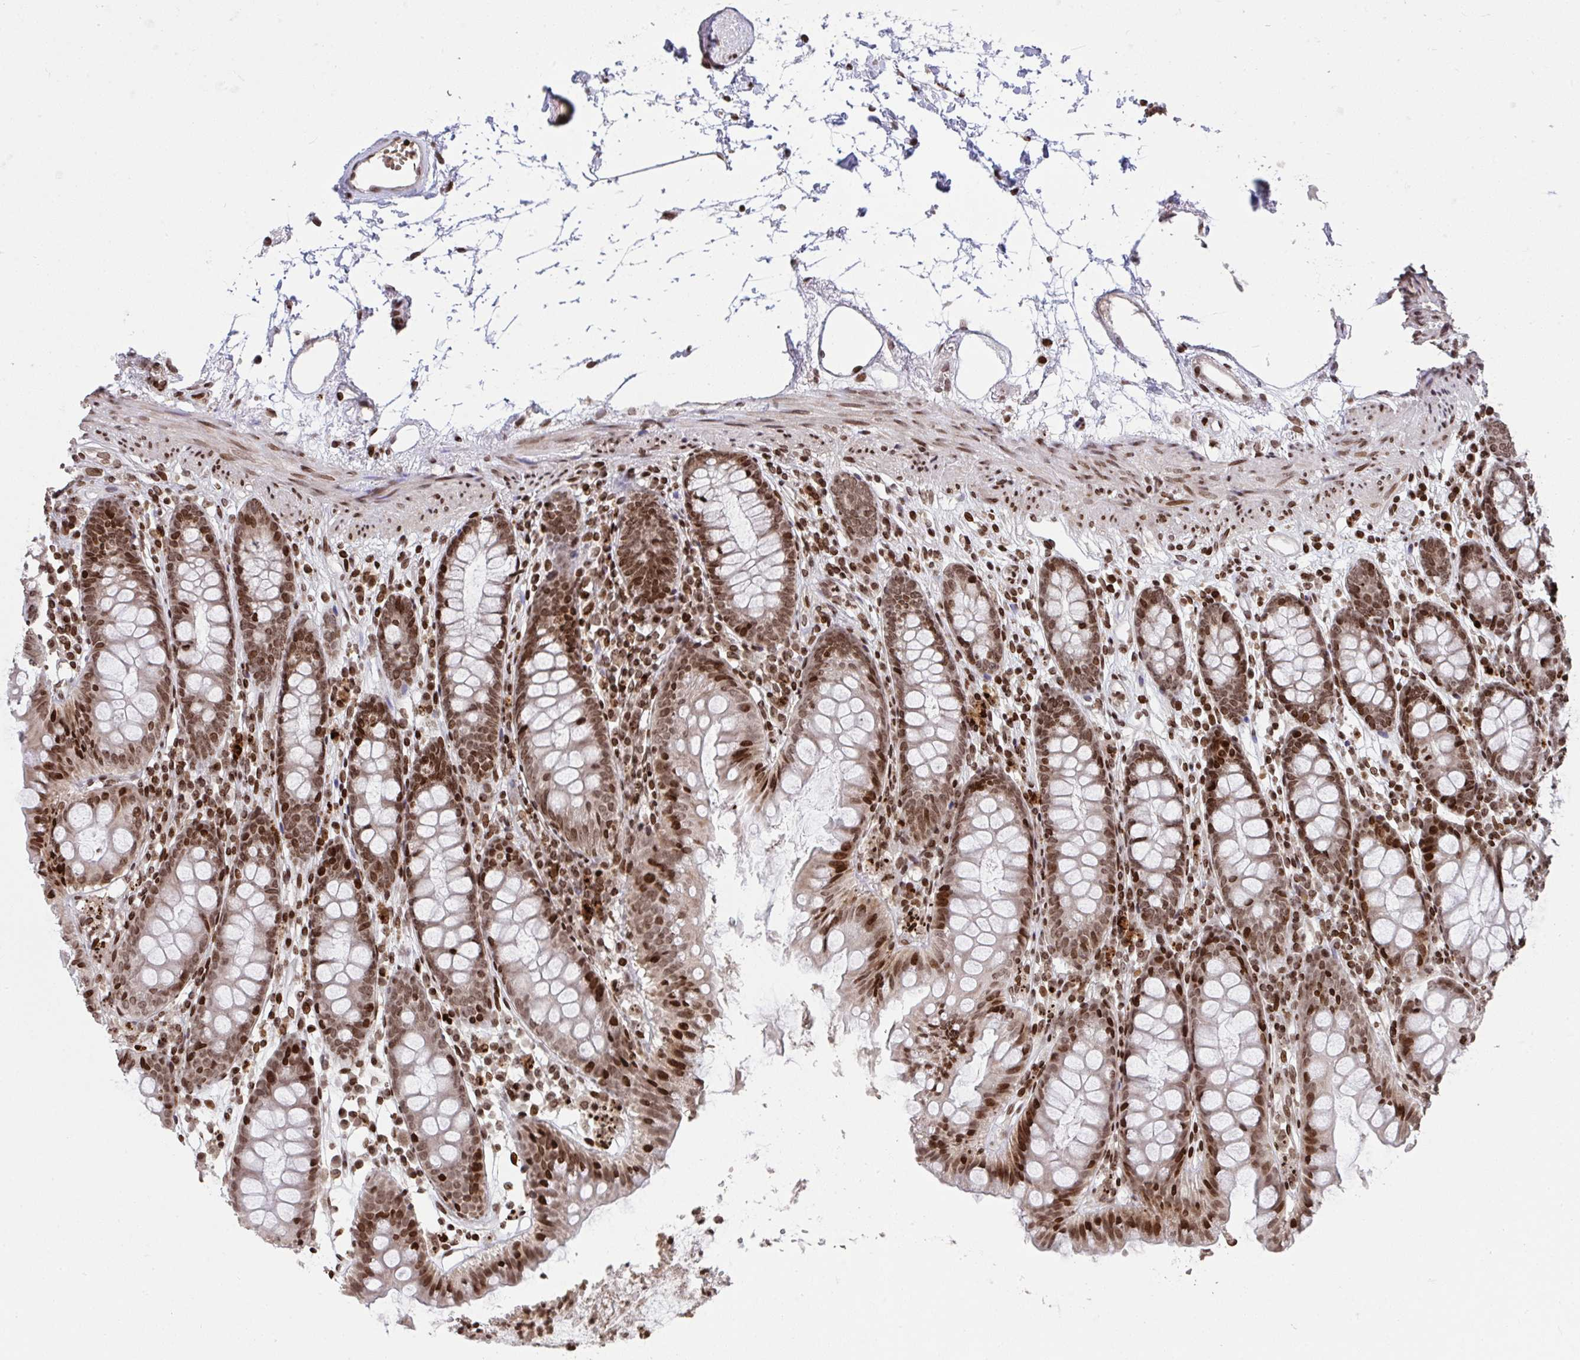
{"staining": {"intensity": "strong", "quantity": ">75%", "location": "nuclear"}, "tissue": "colon", "cell_type": "Endothelial cells", "image_type": "normal", "snomed": [{"axis": "morphology", "description": "Normal tissue, NOS"}, {"axis": "topography", "description": "Colon"}], "caption": "Immunohistochemical staining of unremarkable human colon demonstrates >75% levels of strong nuclear protein positivity in about >75% of endothelial cells. The staining was performed using DAB to visualize the protein expression in brown, while the nuclei were stained in blue with hematoxylin (Magnification: 20x).", "gene": "NIP7", "patient": {"sex": "female", "age": 84}}